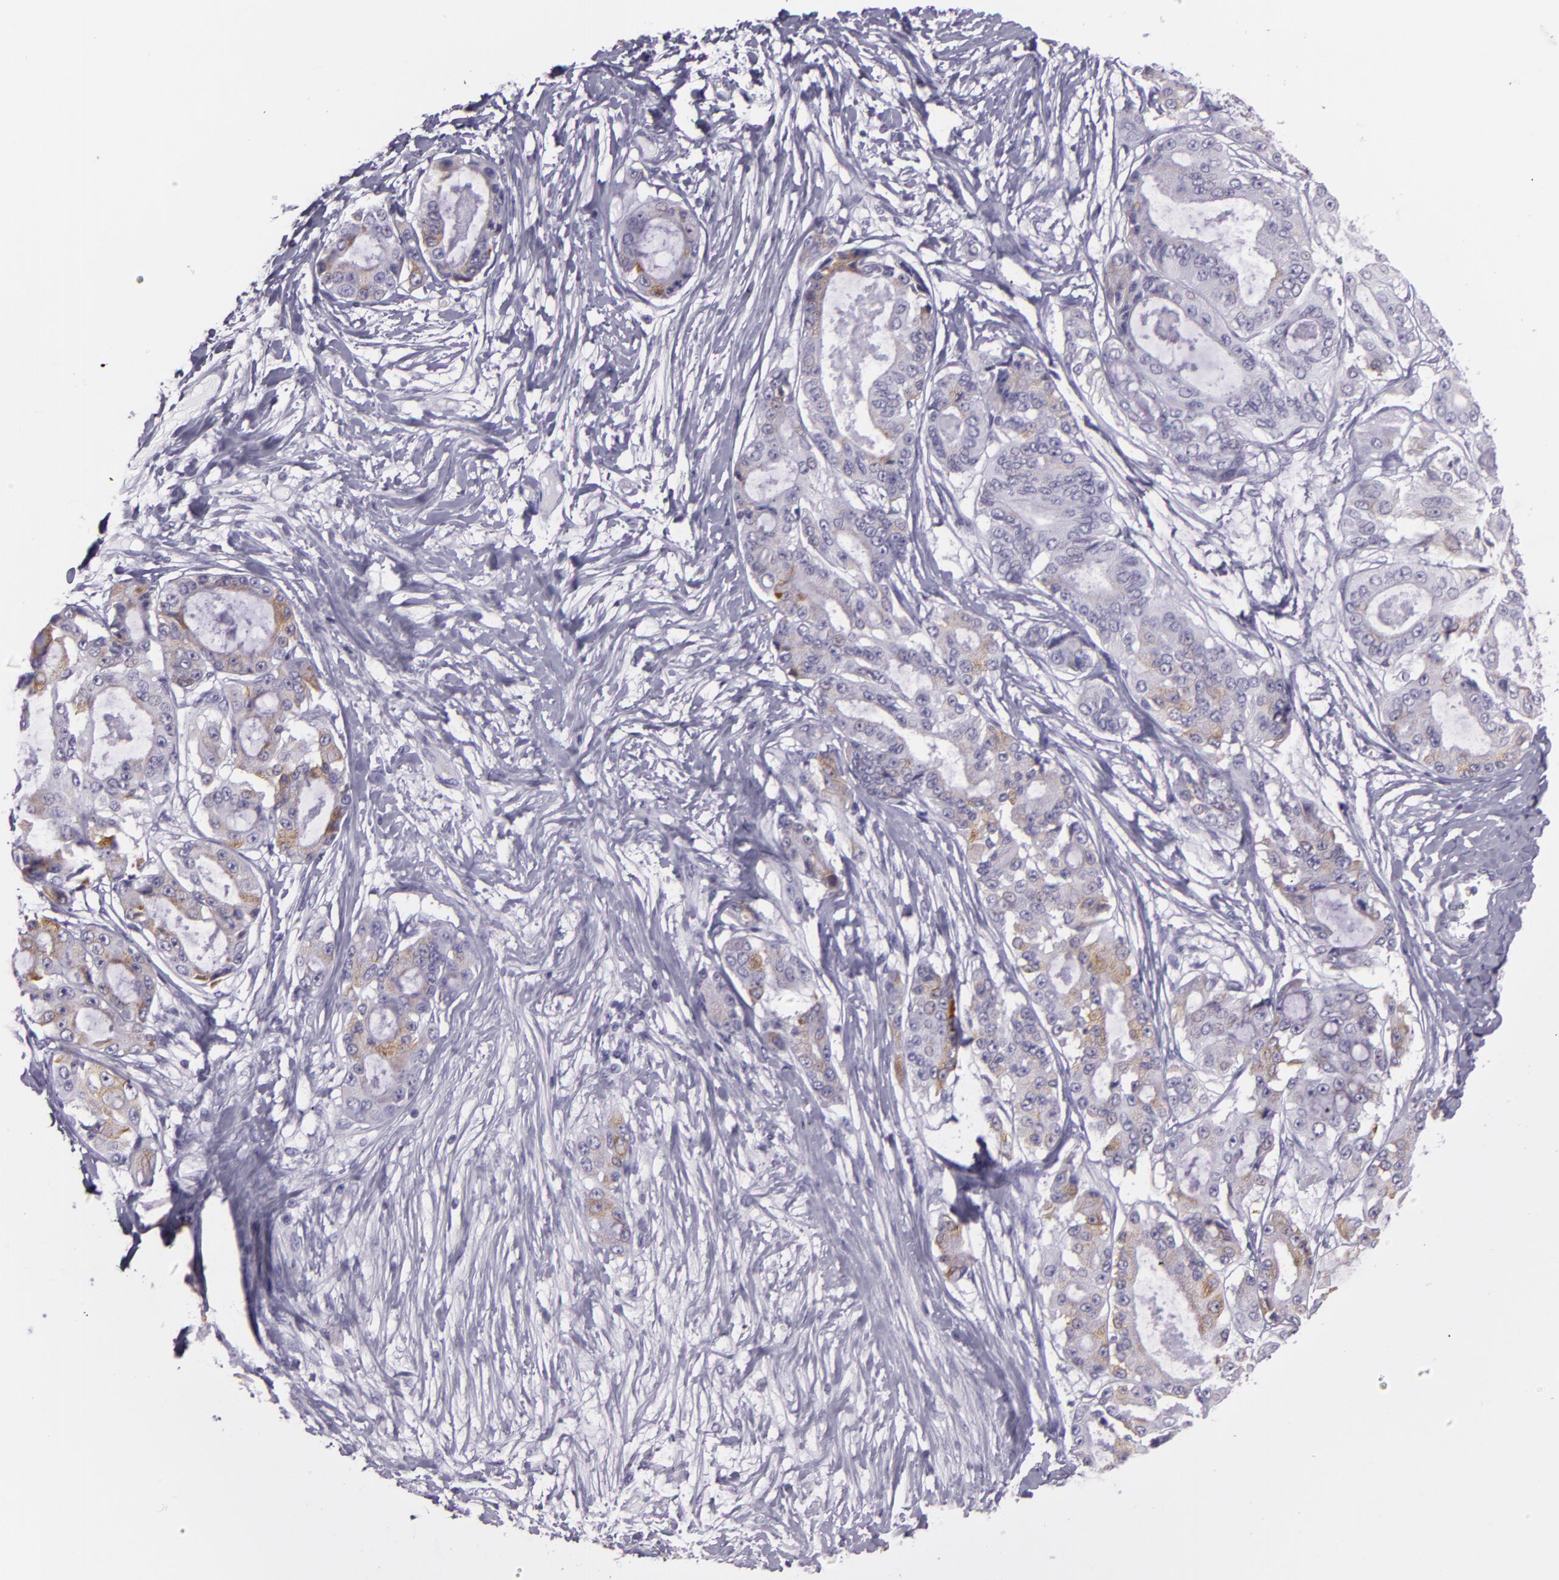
{"staining": {"intensity": "moderate", "quantity": "25%-75%", "location": "cytoplasmic/membranous"}, "tissue": "ovarian cancer", "cell_type": "Tumor cells", "image_type": "cancer", "snomed": [{"axis": "morphology", "description": "Carcinoma, endometroid"}, {"axis": "topography", "description": "Ovary"}], "caption": "Brown immunohistochemical staining in ovarian cancer (endometroid carcinoma) displays moderate cytoplasmic/membranous staining in about 25%-75% of tumor cells.", "gene": "MUC6", "patient": {"sex": "female", "age": 61}}